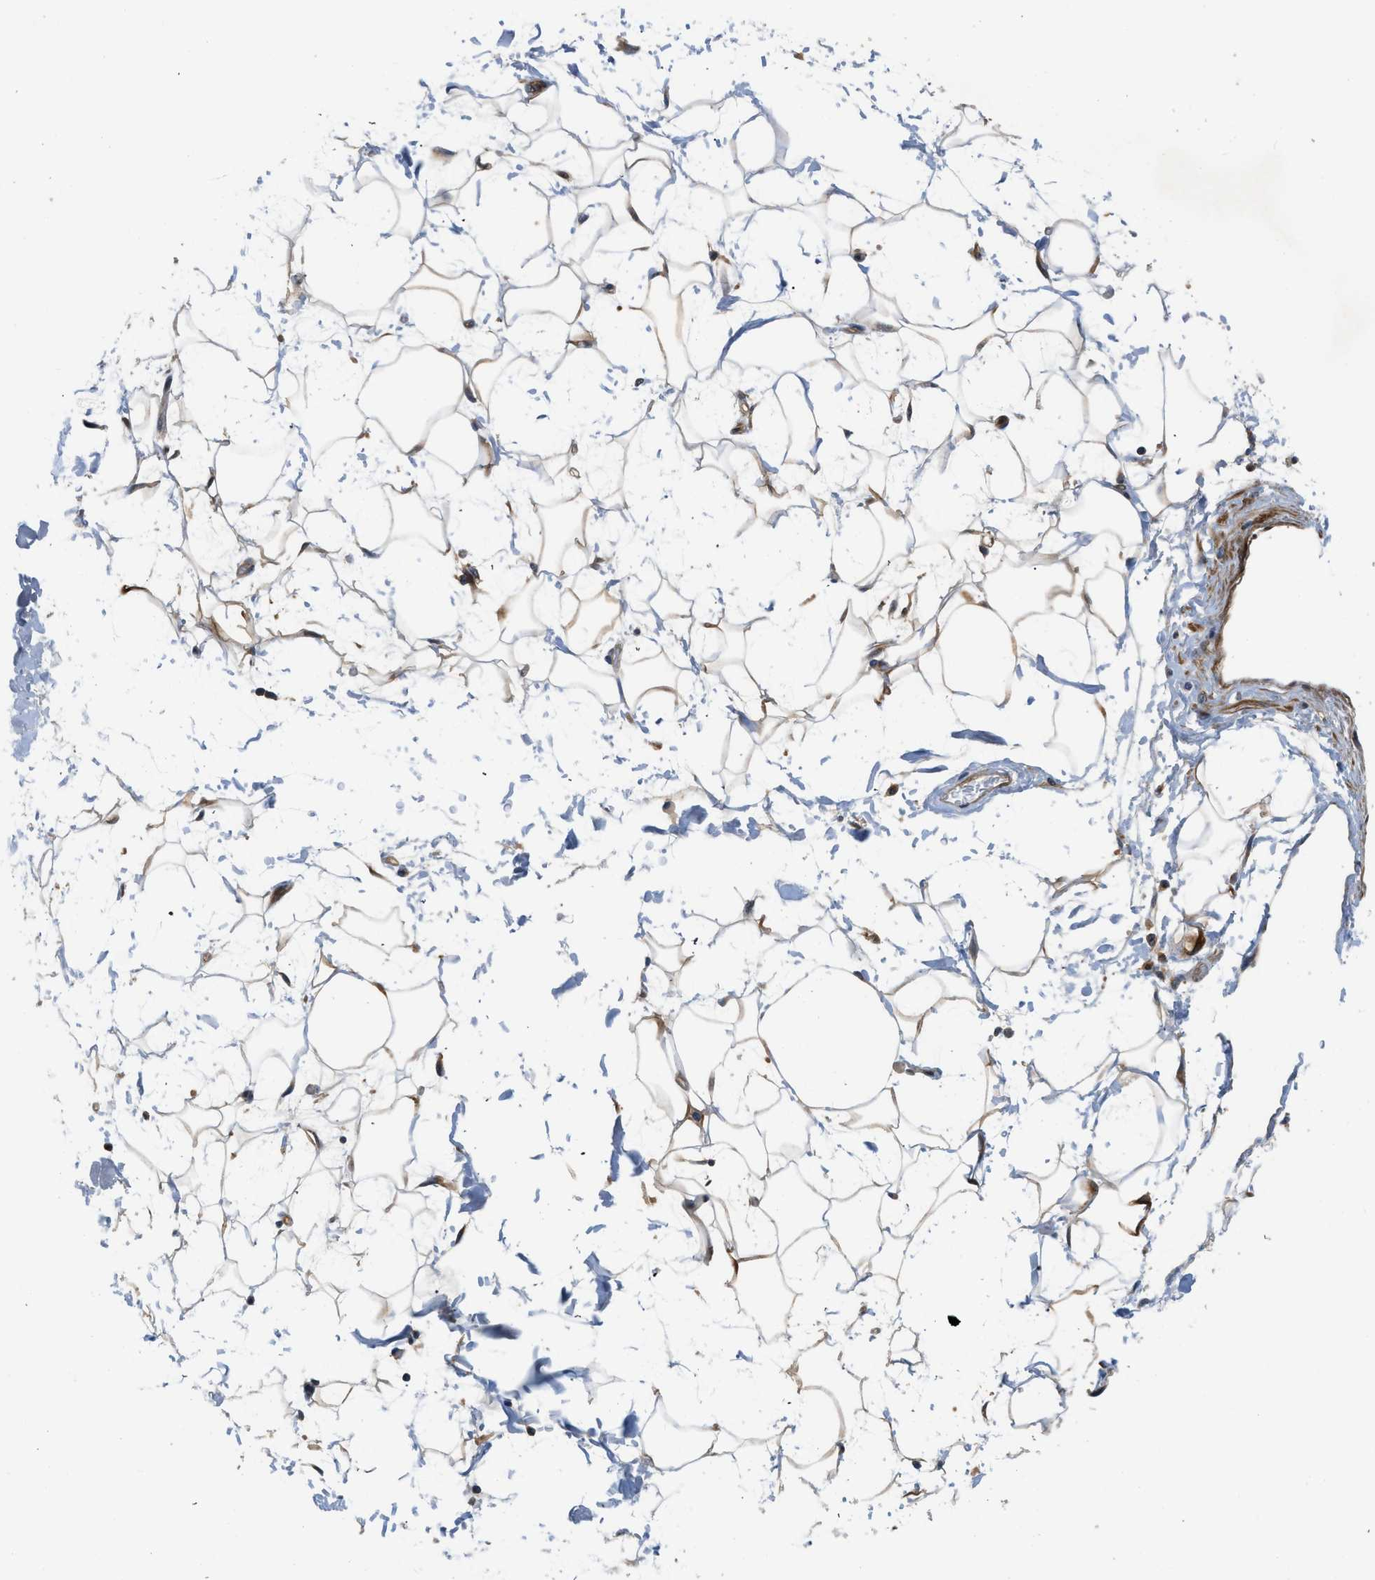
{"staining": {"intensity": "moderate", "quantity": ">75%", "location": "cytoplasmic/membranous"}, "tissue": "adipose tissue", "cell_type": "Adipocytes", "image_type": "normal", "snomed": [{"axis": "morphology", "description": "Normal tissue, NOS"}, {"axis": "topography", "description": "Soft tissue"}], "caption": "Immunohistochemical staining of unremarkable human adipose tissue demonstrates >75% levels of moderate cytoplasmic/membranous protein staining in approximately >75% of adipocytes. (Stains: DAB in brown, nuclei in blue, Microscopy: brightfield microscopy at high magnification).", "gene": "GPR31", "patient": {"sex": "male", "age": 72}}